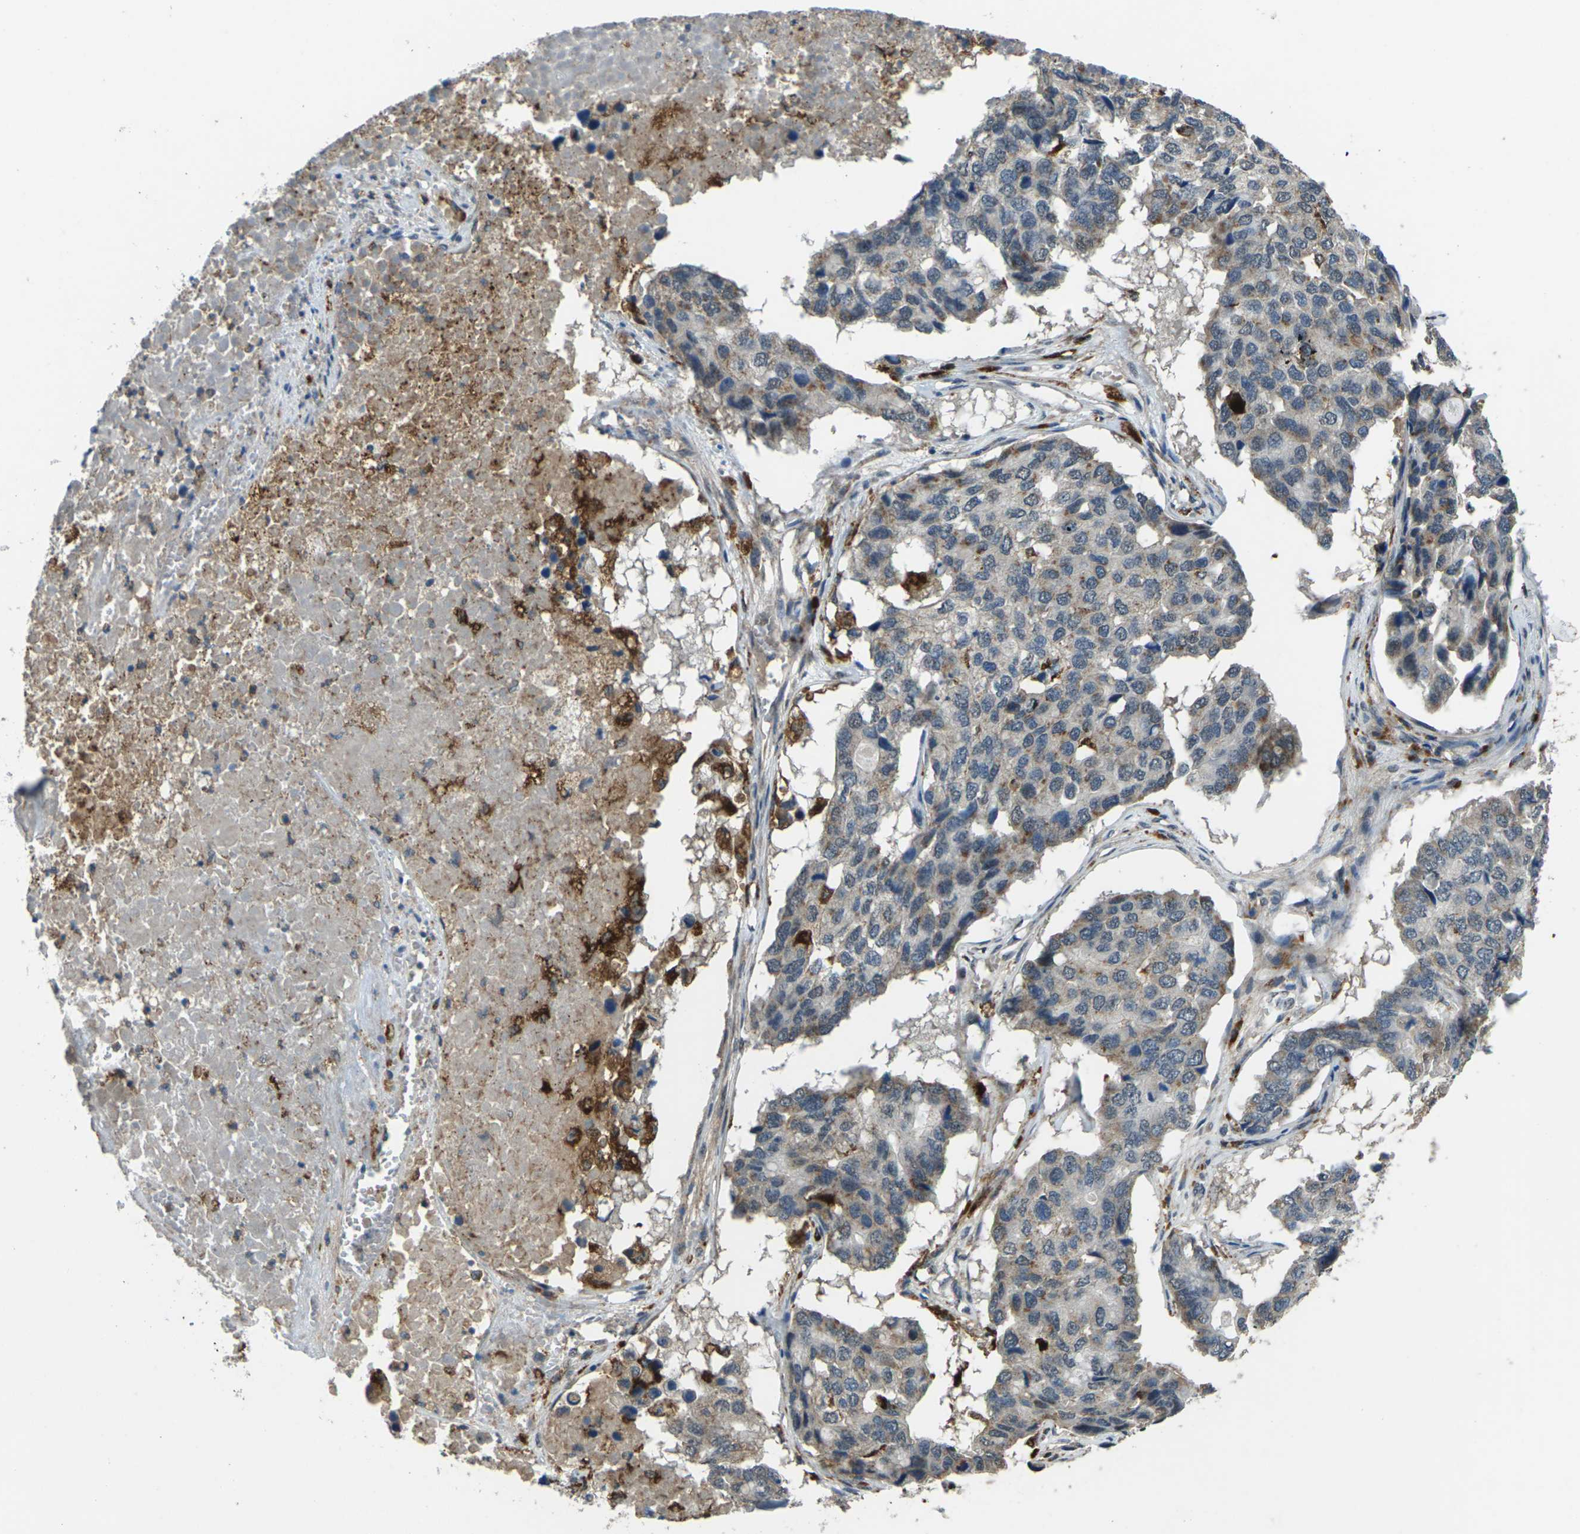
{"staining": {"intensity": "weak", "quantity": "<25%", "location": "cytoplasmic/membranous"}, "tissue": "pancreatic cancer", "cell_type": "Tumor cells", "image_type": "cancer", "snomed": [{"axis": "morphology", "description": "Adenocarcinoma, NOS"}, {"axis": "topography", "description": "Pancreas"}], "caption": "Pancreatic adenocarcinoma was stained to show a protein in brown. There is no significant expression in tumor cells.", "gene": "SLC31A2", "patient": {"sex": "male", "age": 50}}